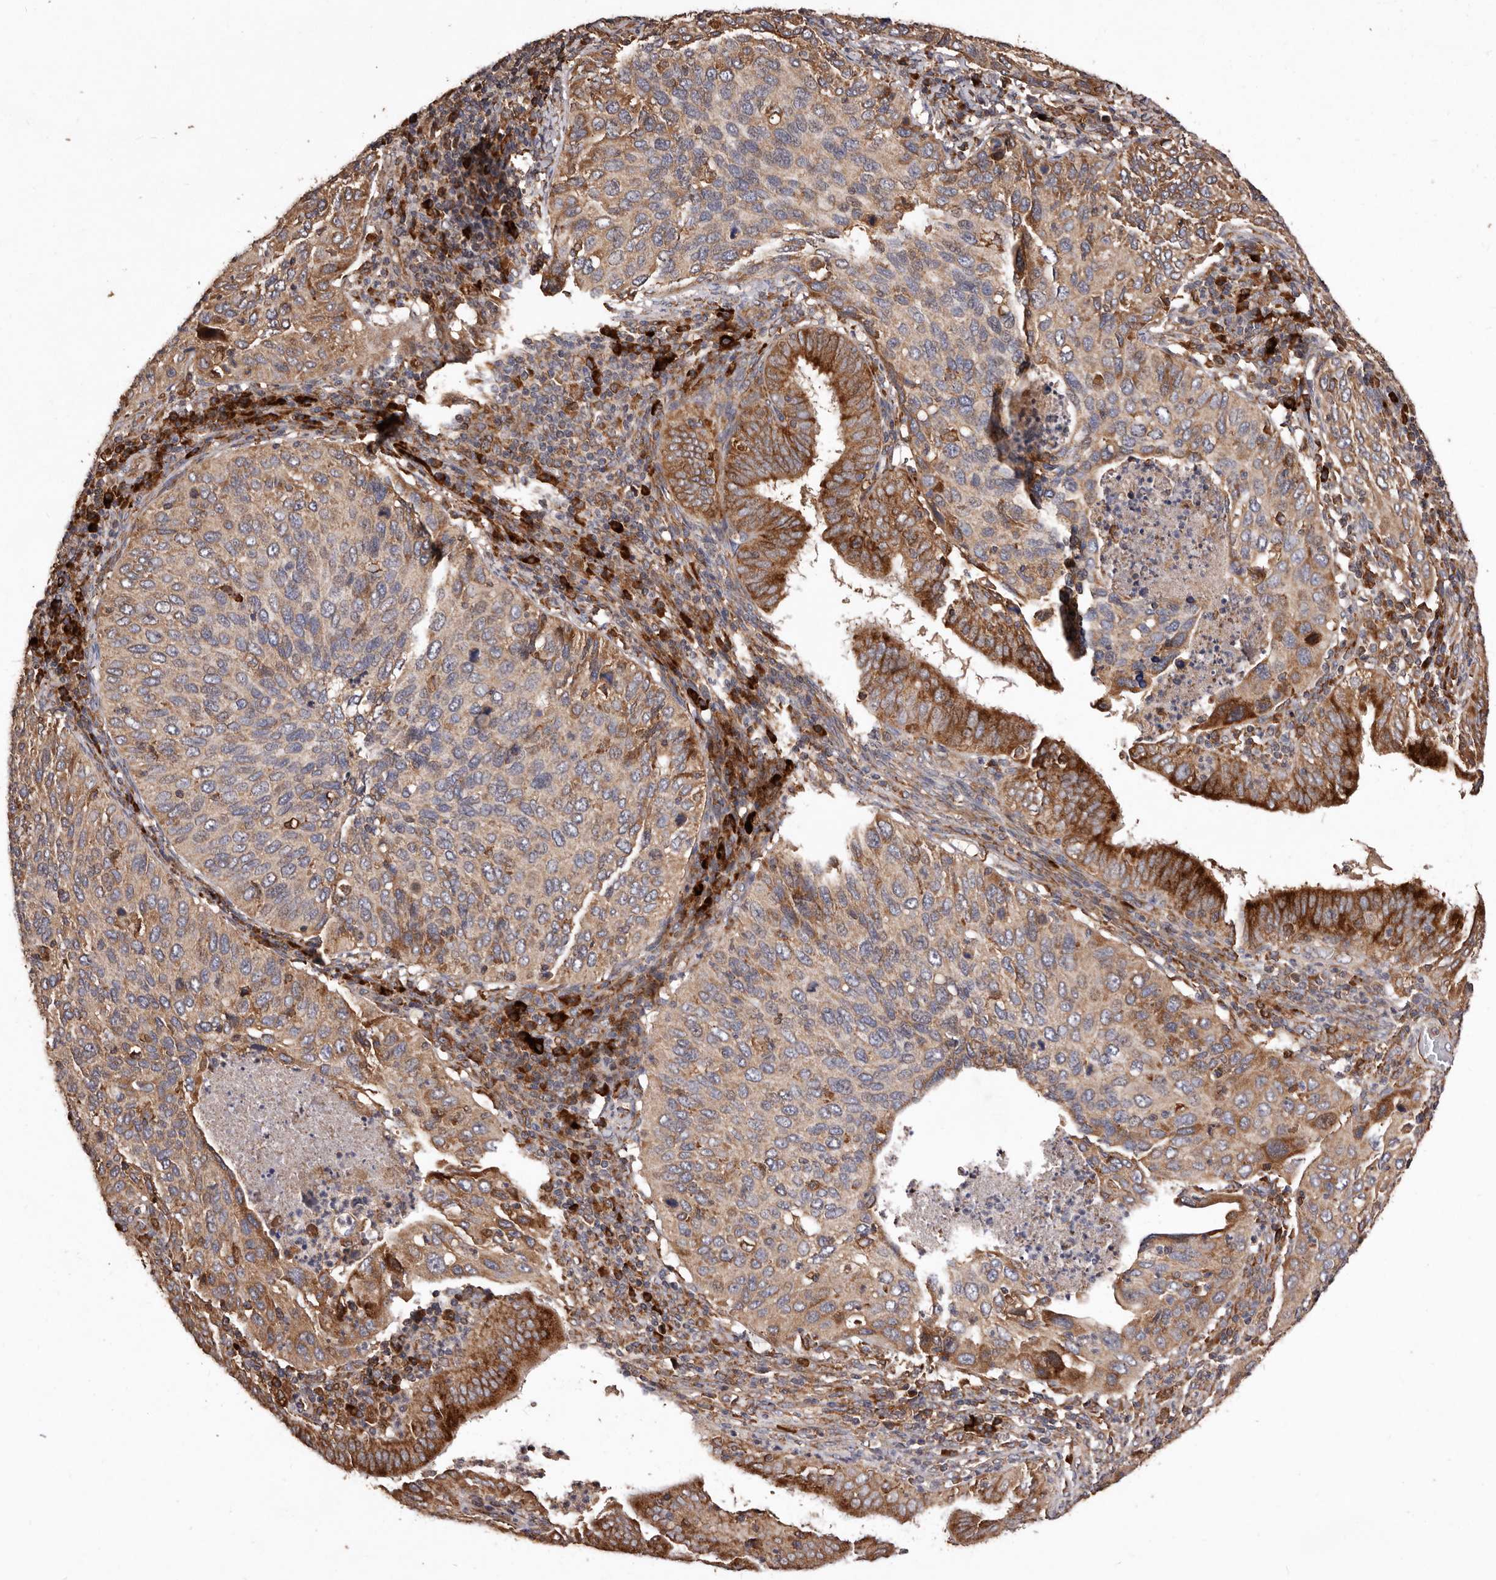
{"staining": {"intensity": "moderate", "quantity": ">75%", "location": "cytoplasmic/membranous"}, "tissue": "cervical cancer", "cell_type": "Tumor cells", "image_type": "cancer", "snomed": [{"axis": "morphology", "description": "Squamous cell carcinoma, NOS"}, {"axis": "topography", "description": "Cervix"}], "caption": "High-power microscopy captured an IHC photomicrograph of squamous cell carcinoma (cervical), revealing moderate cytoplasmic/membranous positivity in about >75% of tumor cells. (brown staining indicates protein expression, while blue staining denotes nuclei).", "gene": "STEAP2", "patient": {"sex": "female", "age": 38}}